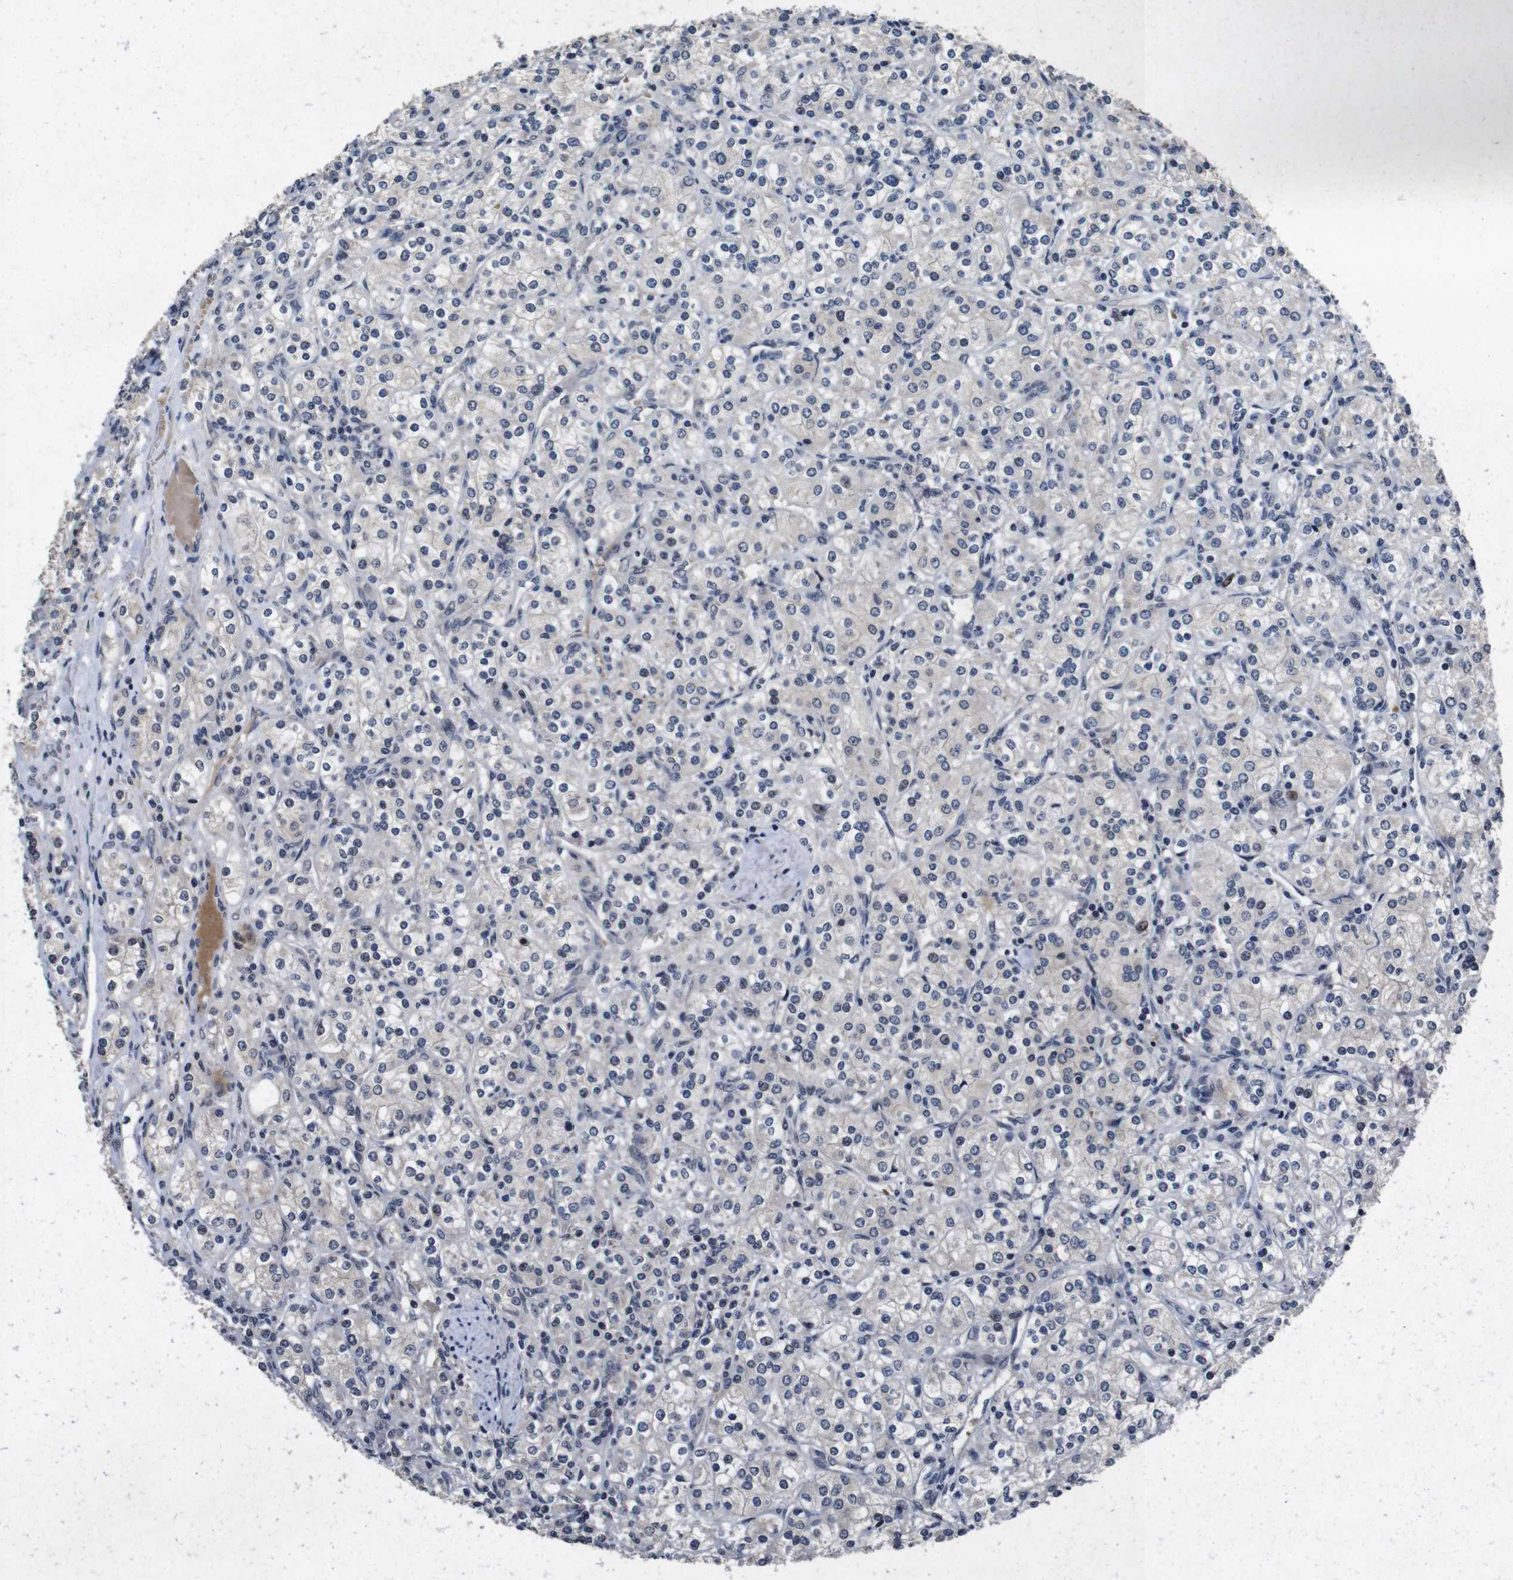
{"staining": {"intensity": "negative", "quantity": "none", "location": "none"}, "tissue": "renal cancer", "cell_type": "Tumor cells", "image_type": "cancer", "snomed": [{"axis": "morphology", "description": "Adenocarcinoma, NOS"}, {"axis": "topography", "description": "Kidney"}], "caption": "Tumor cells show no significant expression in renal cancer.", "gene": "AKT3", "patient": {"sex": "male", "age": 77}}